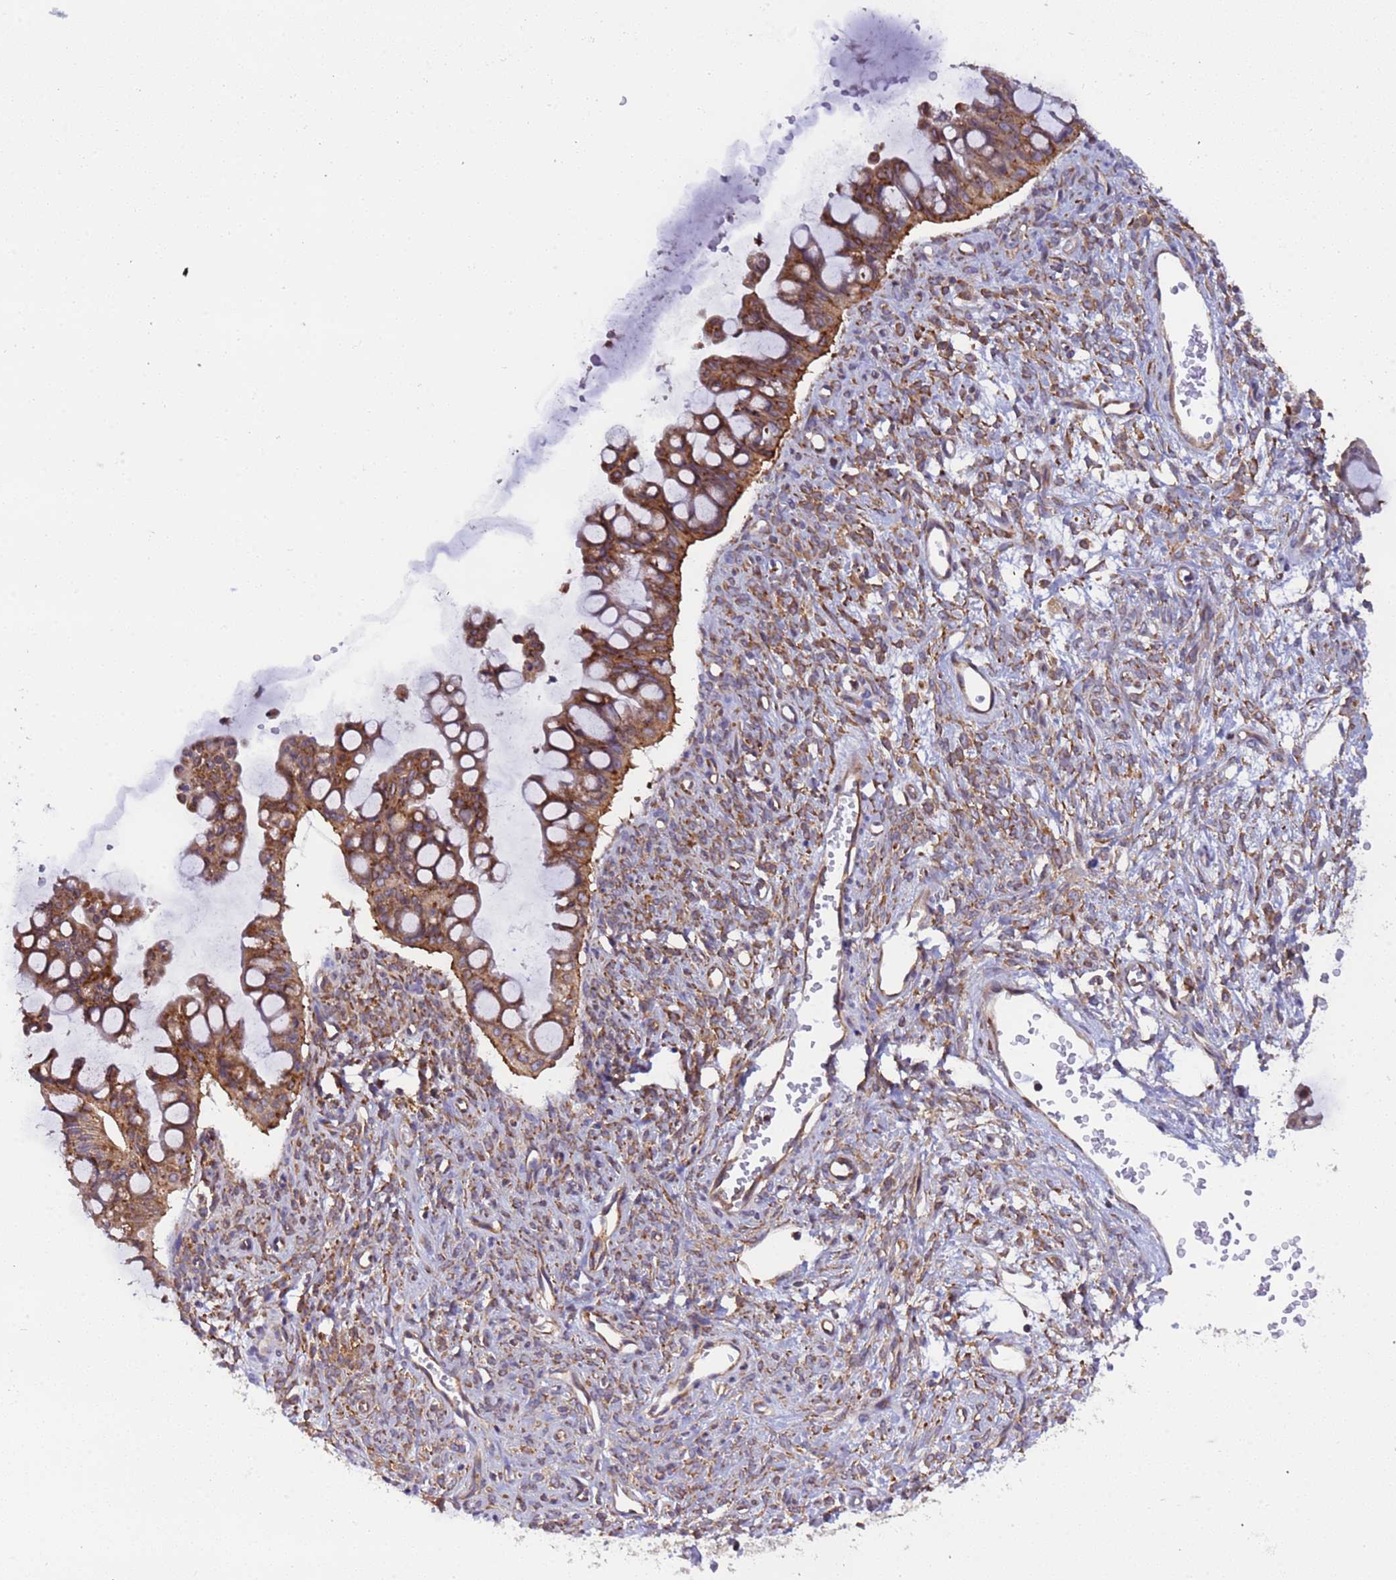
{"staining": {"intensity": "moderate", "quantity": ">75%", "location": "cytoplasmic/membranous"}, "tissue": "ovarian cancer", "cell_type": "Tumor cells", "image_type": "cancer", "snomed": [{"axis": "morphology", "description": "Cystadenocarcinoma, mucinous, NOS"}, {"axis": "topography", "description": "Ovary"}], "caption": "Tumor cells reveal medium levels of moderate cytoplasmic/membranous expression in about >75% of cells in human ovarian cancer. Using DAB (3,3'-diaminobenzidine) (brown) and hematoxylin (blue) stains, captured at high magnification using brightfield microscopy.", "gene": "RPL36", "patient": {"sex": "female", "age": 73}}